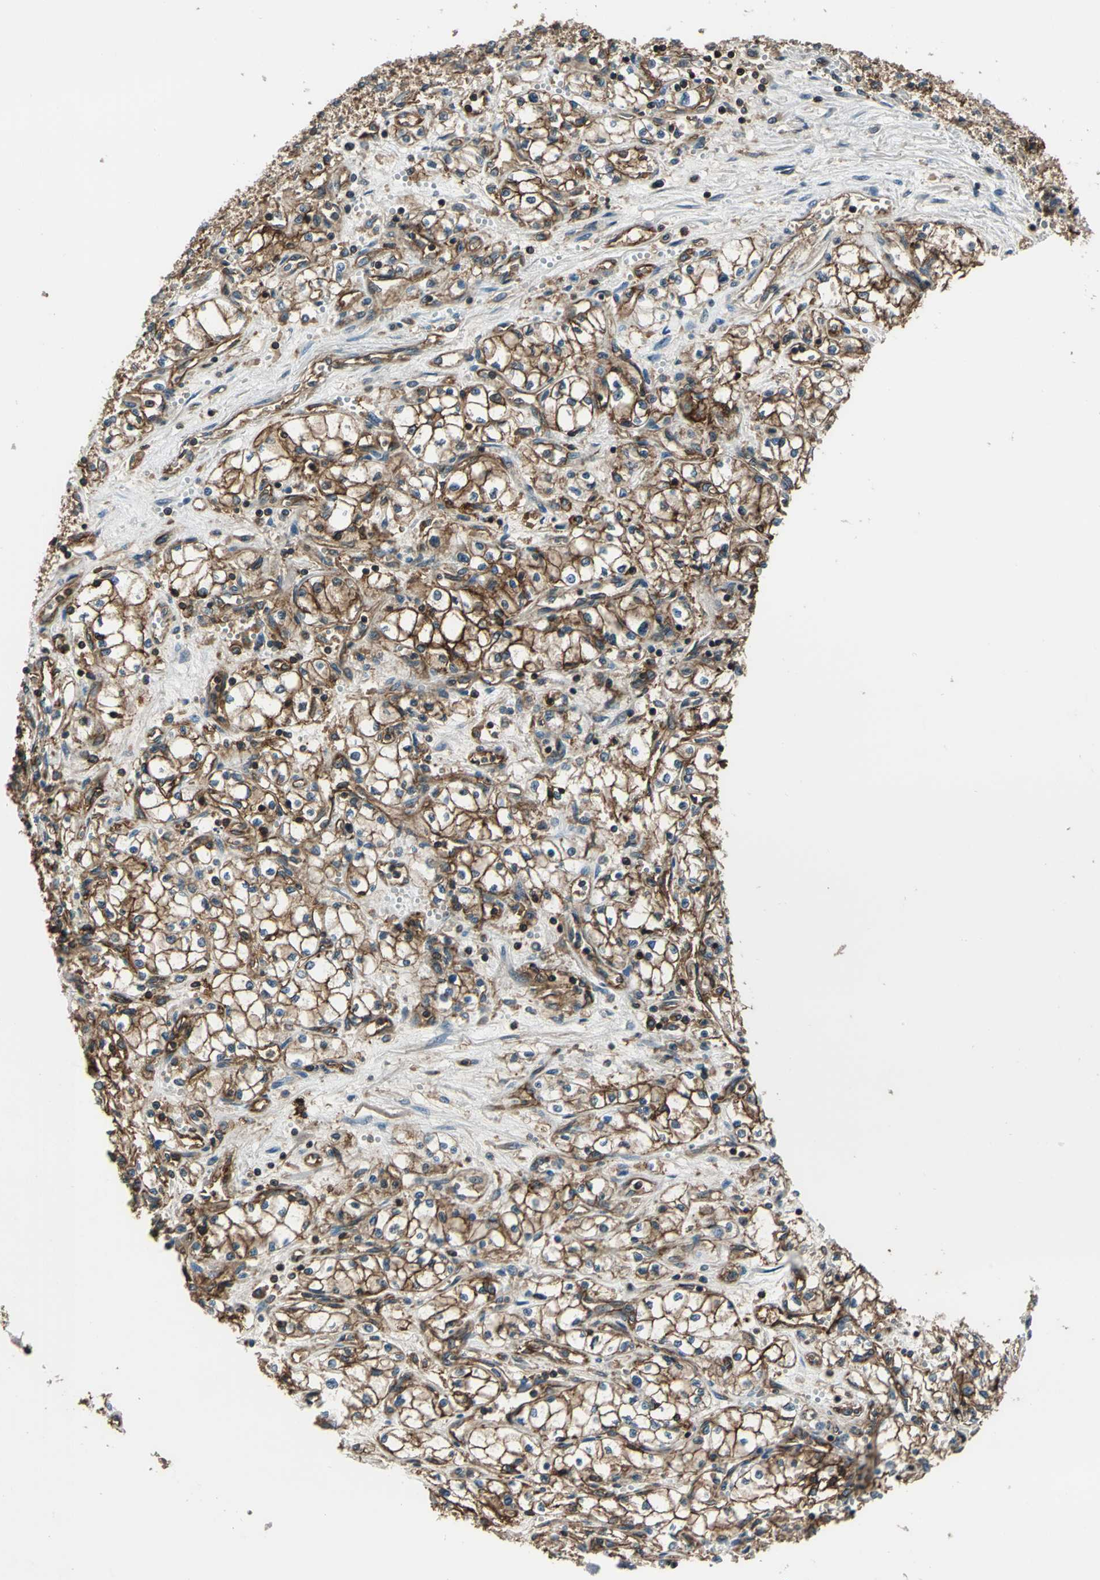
{"staining": {"intensity": "strong", "quantity": ">75%", "location": "cytoplasmic/membranous"}, "tissue": "renal cancer", "cell_type": "Tumor cells", "image_type": "cancer", "snomed": [{"axis": "morphology", "description": "Normal tissue, NOS"}, {"axis": "morphology", "description": "Adenocarcinoma, NOS"}, {"axis": "topography", "description": "Kidney"}], "caption": "Brown immunohistochemical staining in renal adenocarcinoma demonstrates strong cytoplasmic/membranous staining in about >75% of tumor cells.", "gene": "NR2C2", "patient": {"sex": "male", "age": 59}}